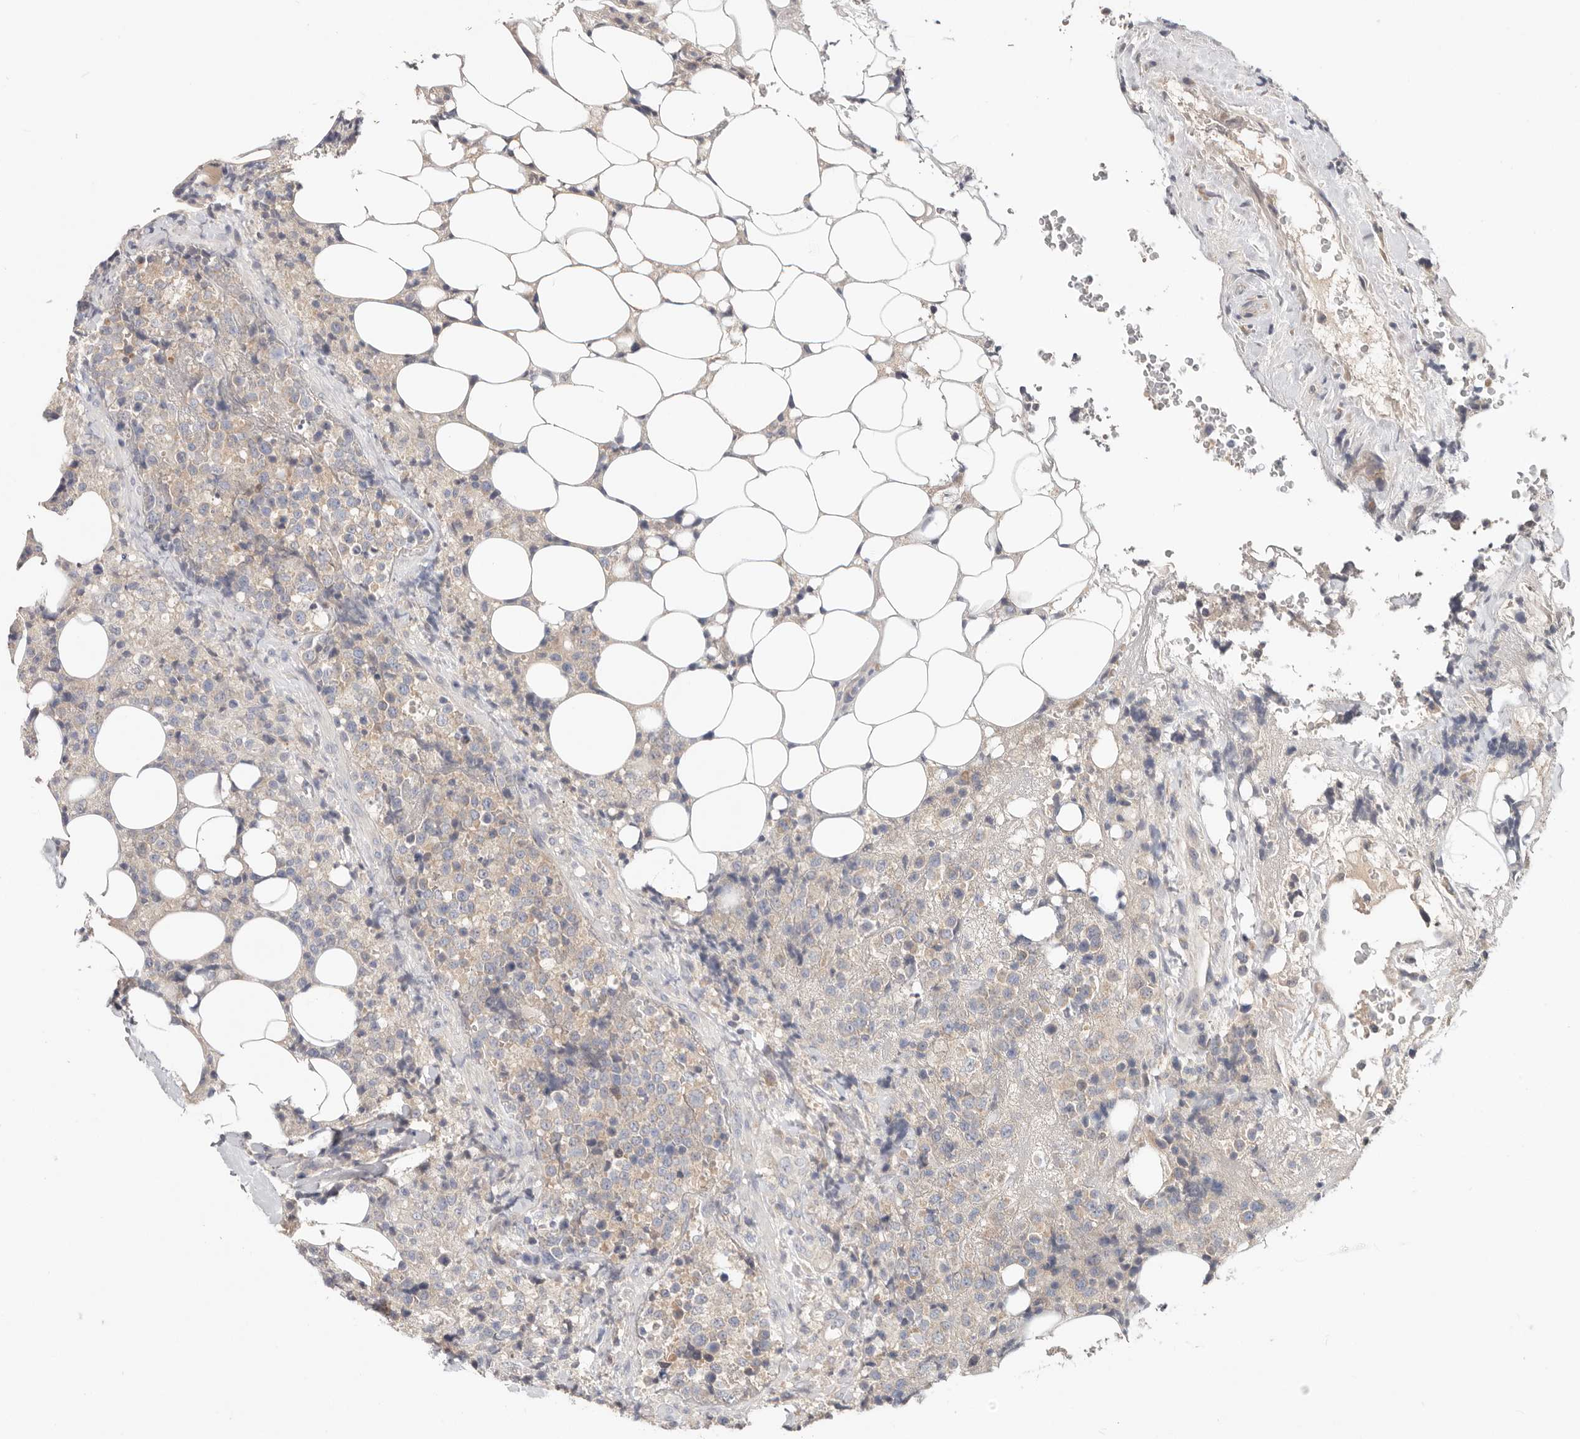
{"staining": {"intensity": "negative", "quantity": "none", "location": "none"}, "tissue": "lymphoma", "cell_type": "Tumor cells", "image_type": "cancer", "snomed": [{"axis": "morphology", "description": "Malignant lymphoma, non-Hodgkin's type, High grade"}, {"axis": "topography", "description": "Lymph node"}], "caption": "The histopathology image demonstrates no staining of tumor cells in lymphoma.", "gene": "WDR77", "patient": {"sex": "male", "age": 13}}